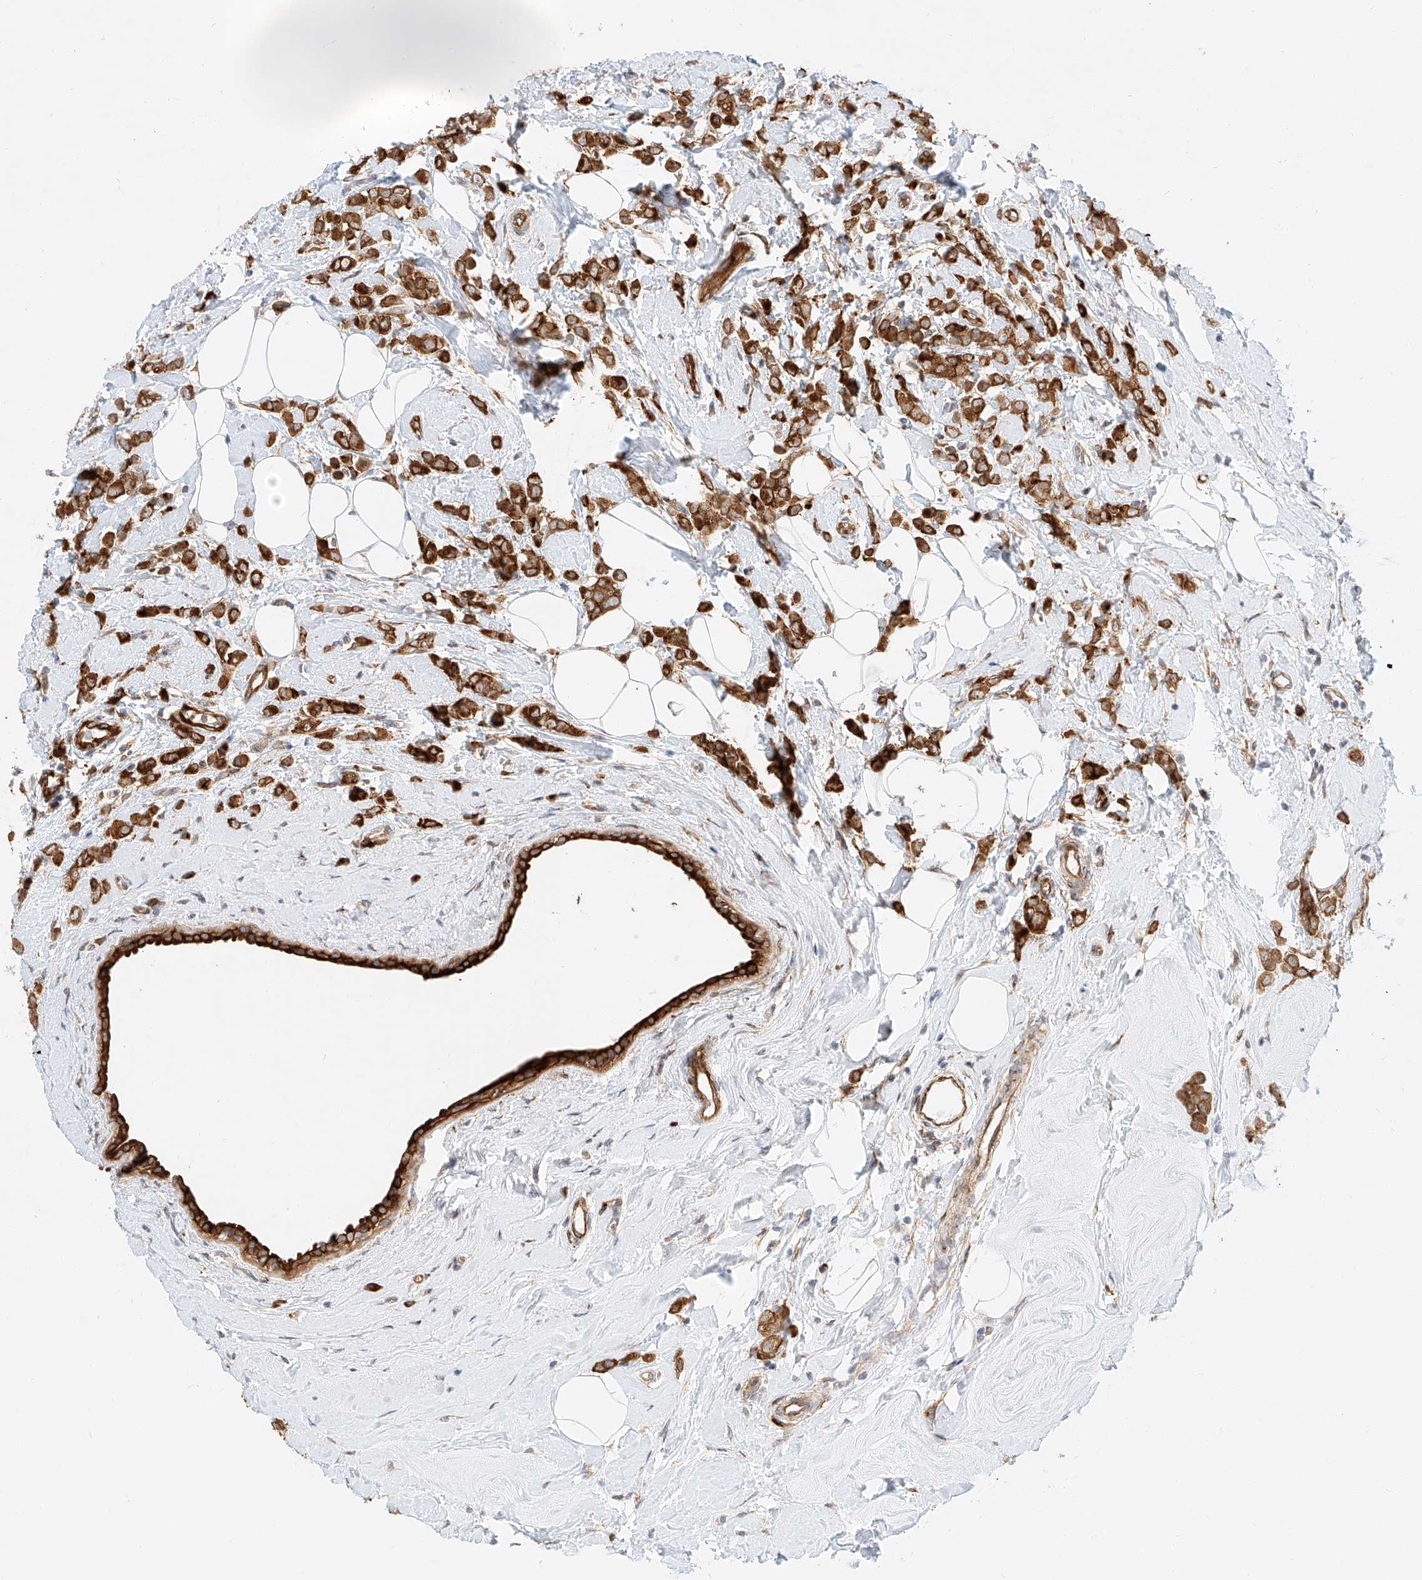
{"staining": {"intensity": "strong", "quantity": ">75%", "location": "cytoplasmic/membranous"}, "tissue": "breast cancer", "cell_type": "Tumor cells", "image_type": "cancer", "snomed": [{"axis": "morphology", "description": "Lobular carcinoma"}, {"axis": "topography", "description": "Breast"}], "caption": "IHC micrograph of human breast cancer (lobular carcinoma) stained for a protein (brown), which shows high levels of strong cytoplasmic/membranous positivity in about >75% of tumor cells.", "gene": "CARMIL1", "patient": {"sex": "female", "age": 47}}